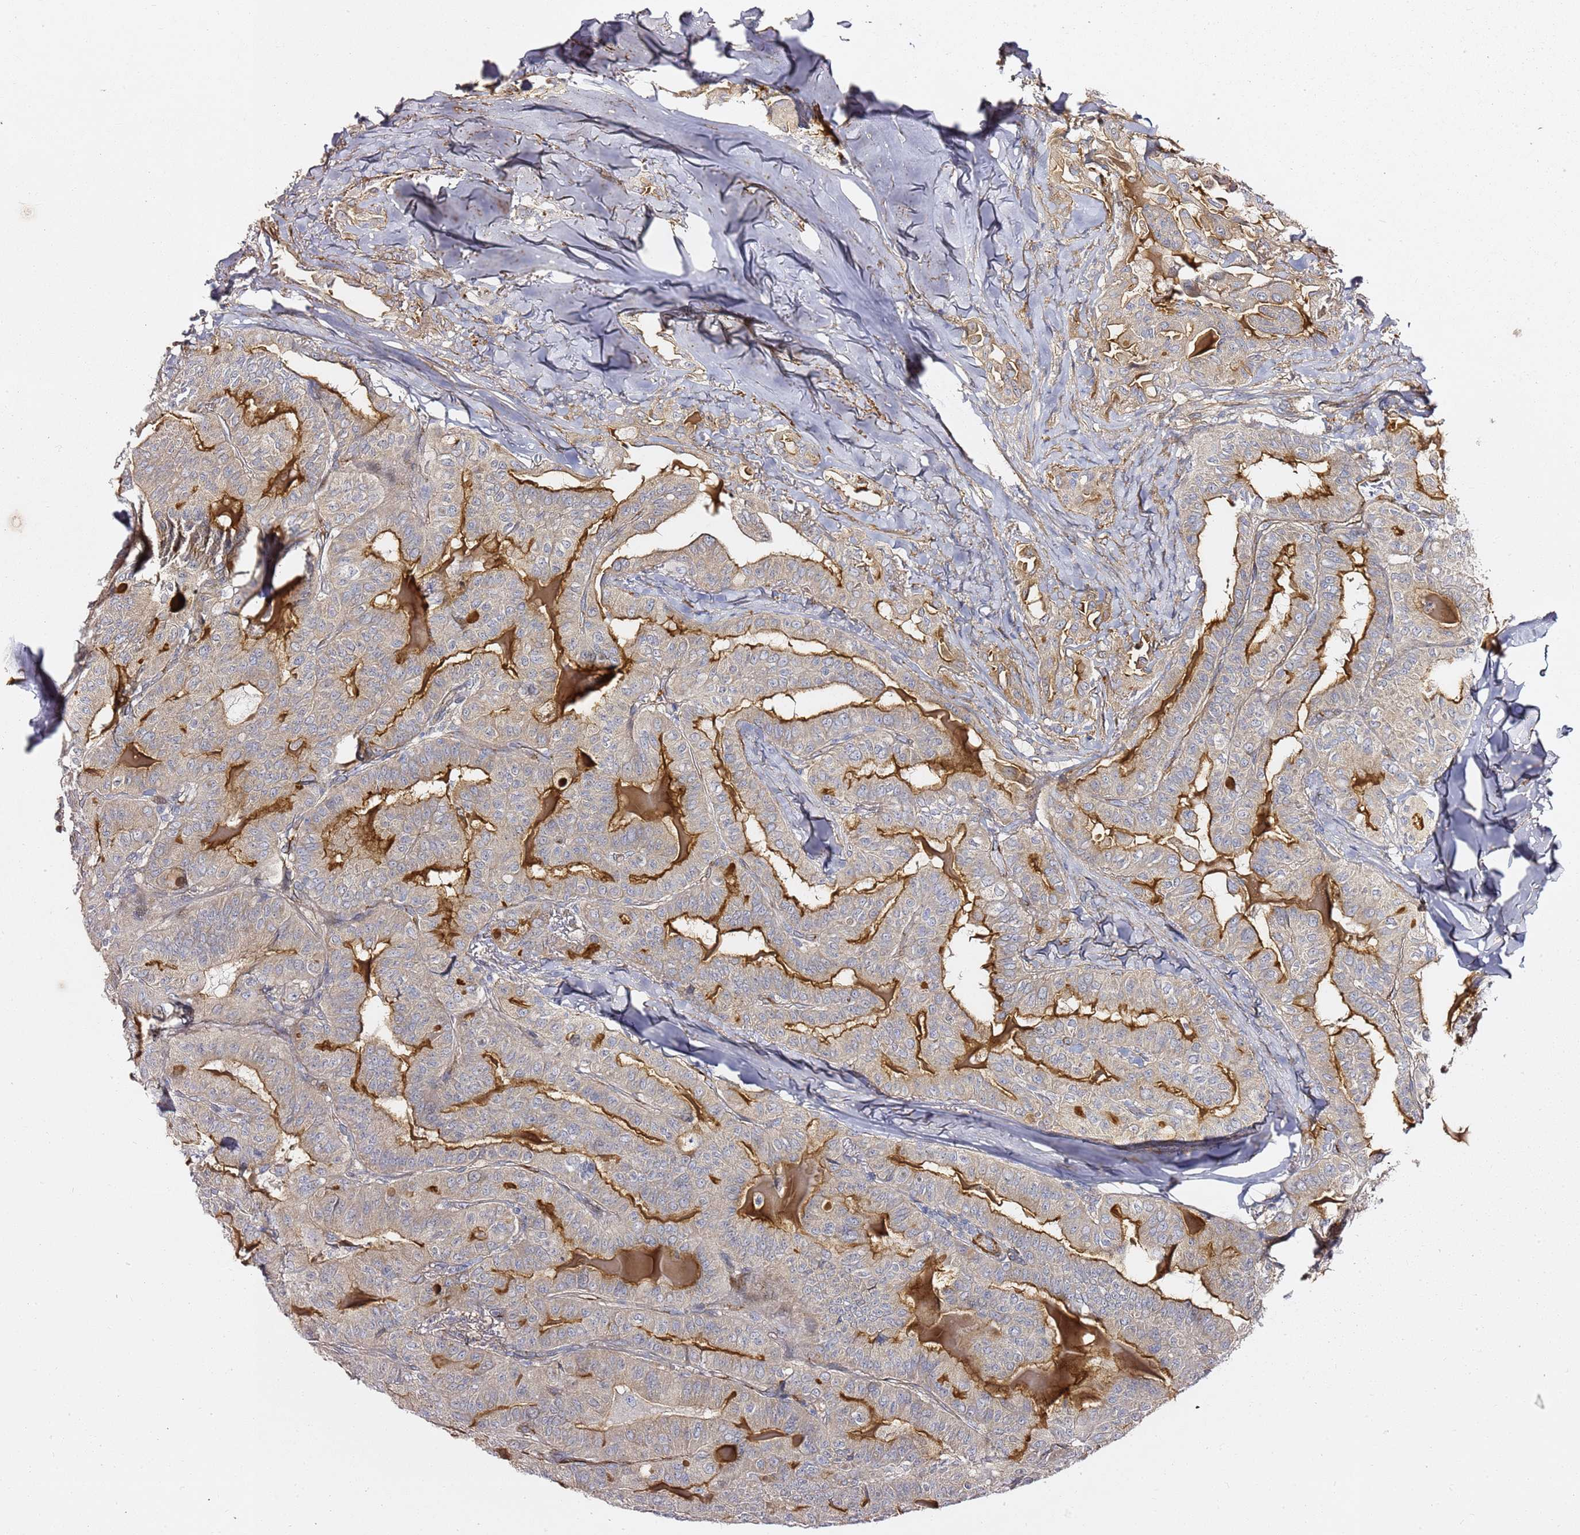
{"staining": {"intensity": "strong", "quantity": "25%-75%", "location": "cytoplasmic/membranous"}, "tissue": "thyroid cancer", "cell_type": "Tumor cells", "image_type": "cancer", "snomed": [{"axis": "morphology", "description": "Papillary adenocarcinoma, NOS"}, {"axis": "topography", "description": "Thyroid gland"}], "caption": "Strong cytoplasmic/membranous expression for a protein is present in about 25%-75% of tumor cells of thyroid cancer using IHC.", "gene": "EPS8L1", "patient": {"sex": "female", "age": 68}}